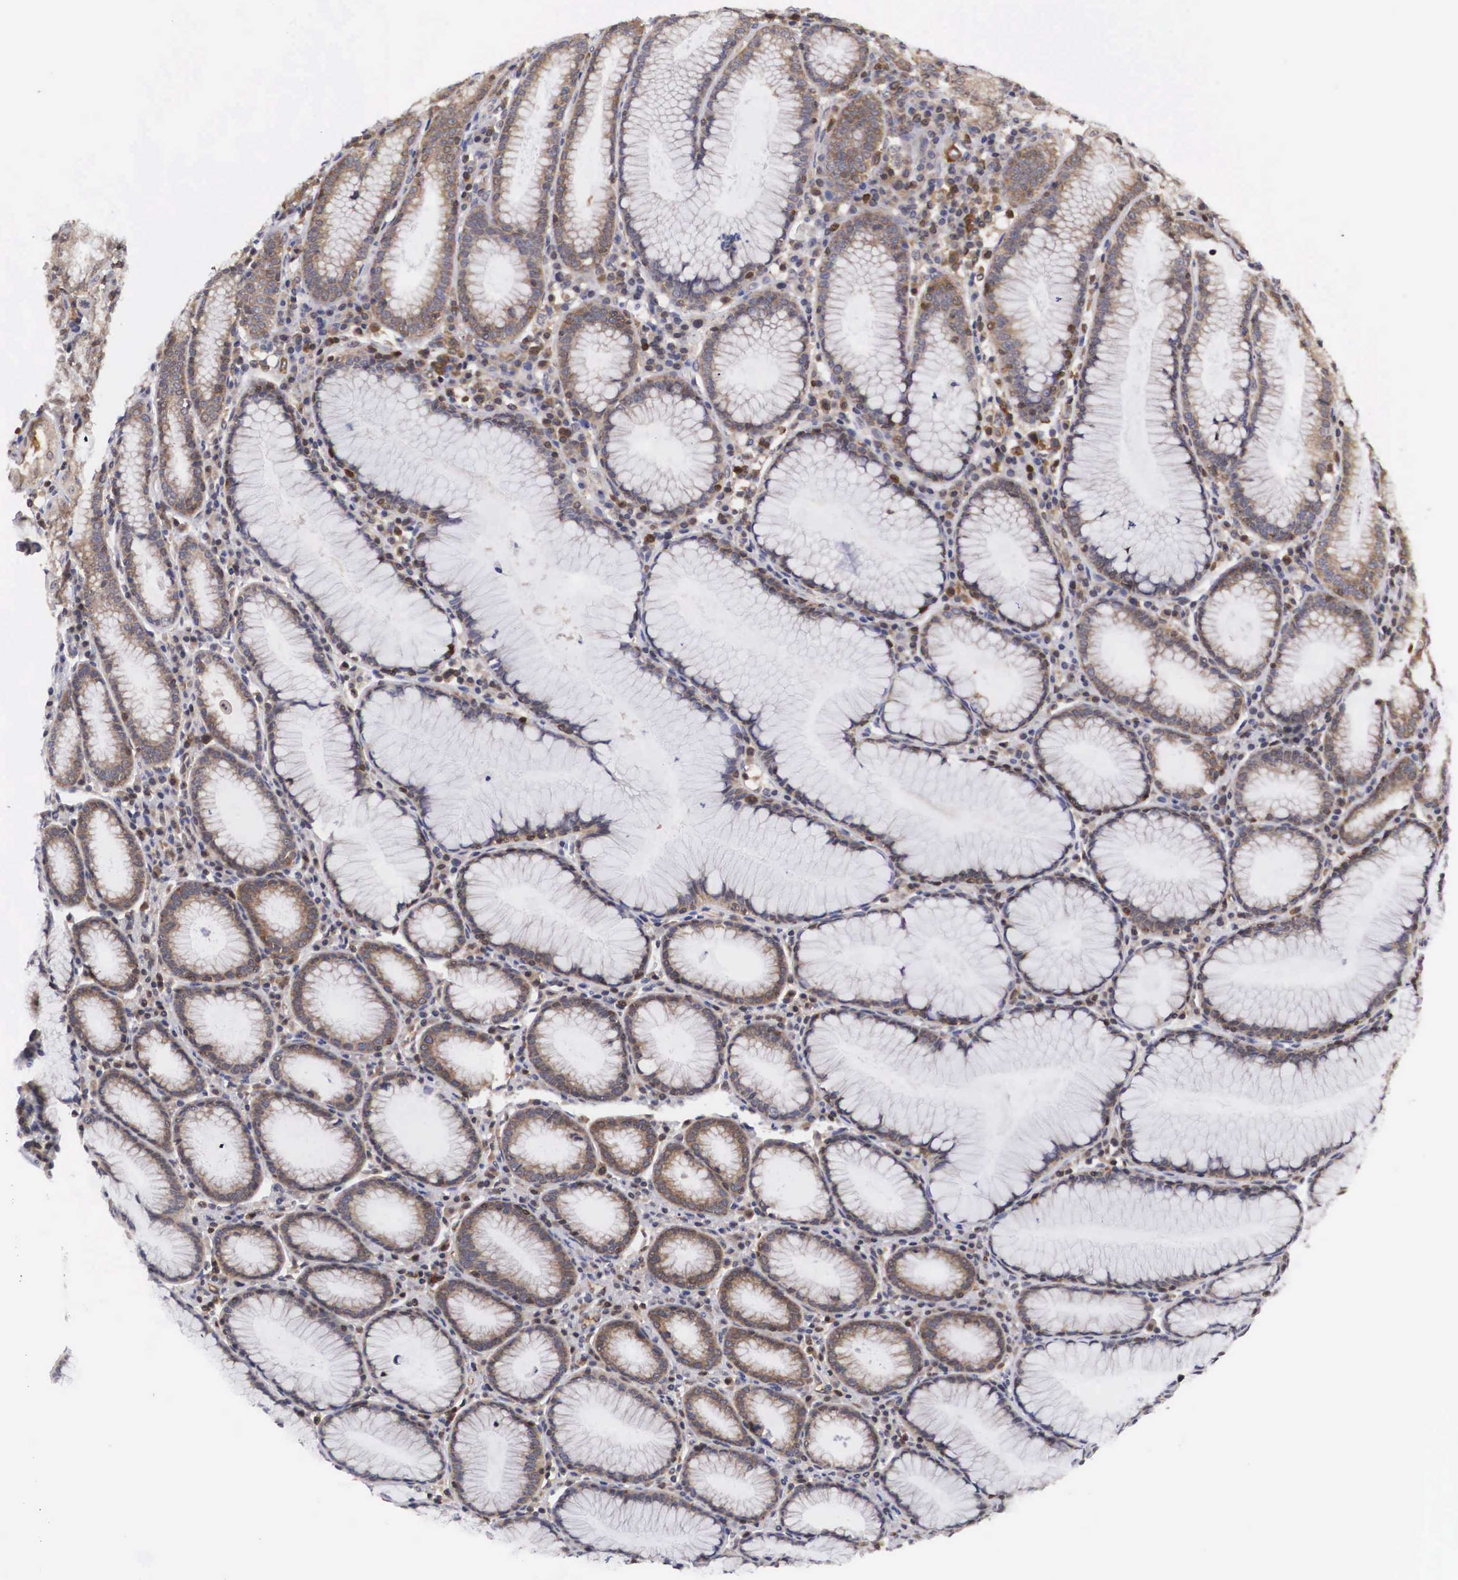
{"staining": {"intensity": "moderate", "quantity": "25%-75%", "location": "cytoplasmic/membranous,nuclear"}, "tissue": "stomach", "cell_type": "Glandular cells", "image_type": "normal", "snomed": [{"axis": "morphology", "description": "Normal tissue, NOS"}, {"axis": "topography", "description": "Stomach, lower"}], "caption": "Stomach stained with DAB IHC shows medium levels of moderate cytoplasmic/membranous,nuclear staining in about 25%-75% of glandular cells. Using DAB (3,3'-diaminobenzidine) (brown) and hematoxylin (blue) stains, captured at high magnification using brightfield microscopy.", "gene": "ADSL", "patient": {"sex": "female", "age": 43}}